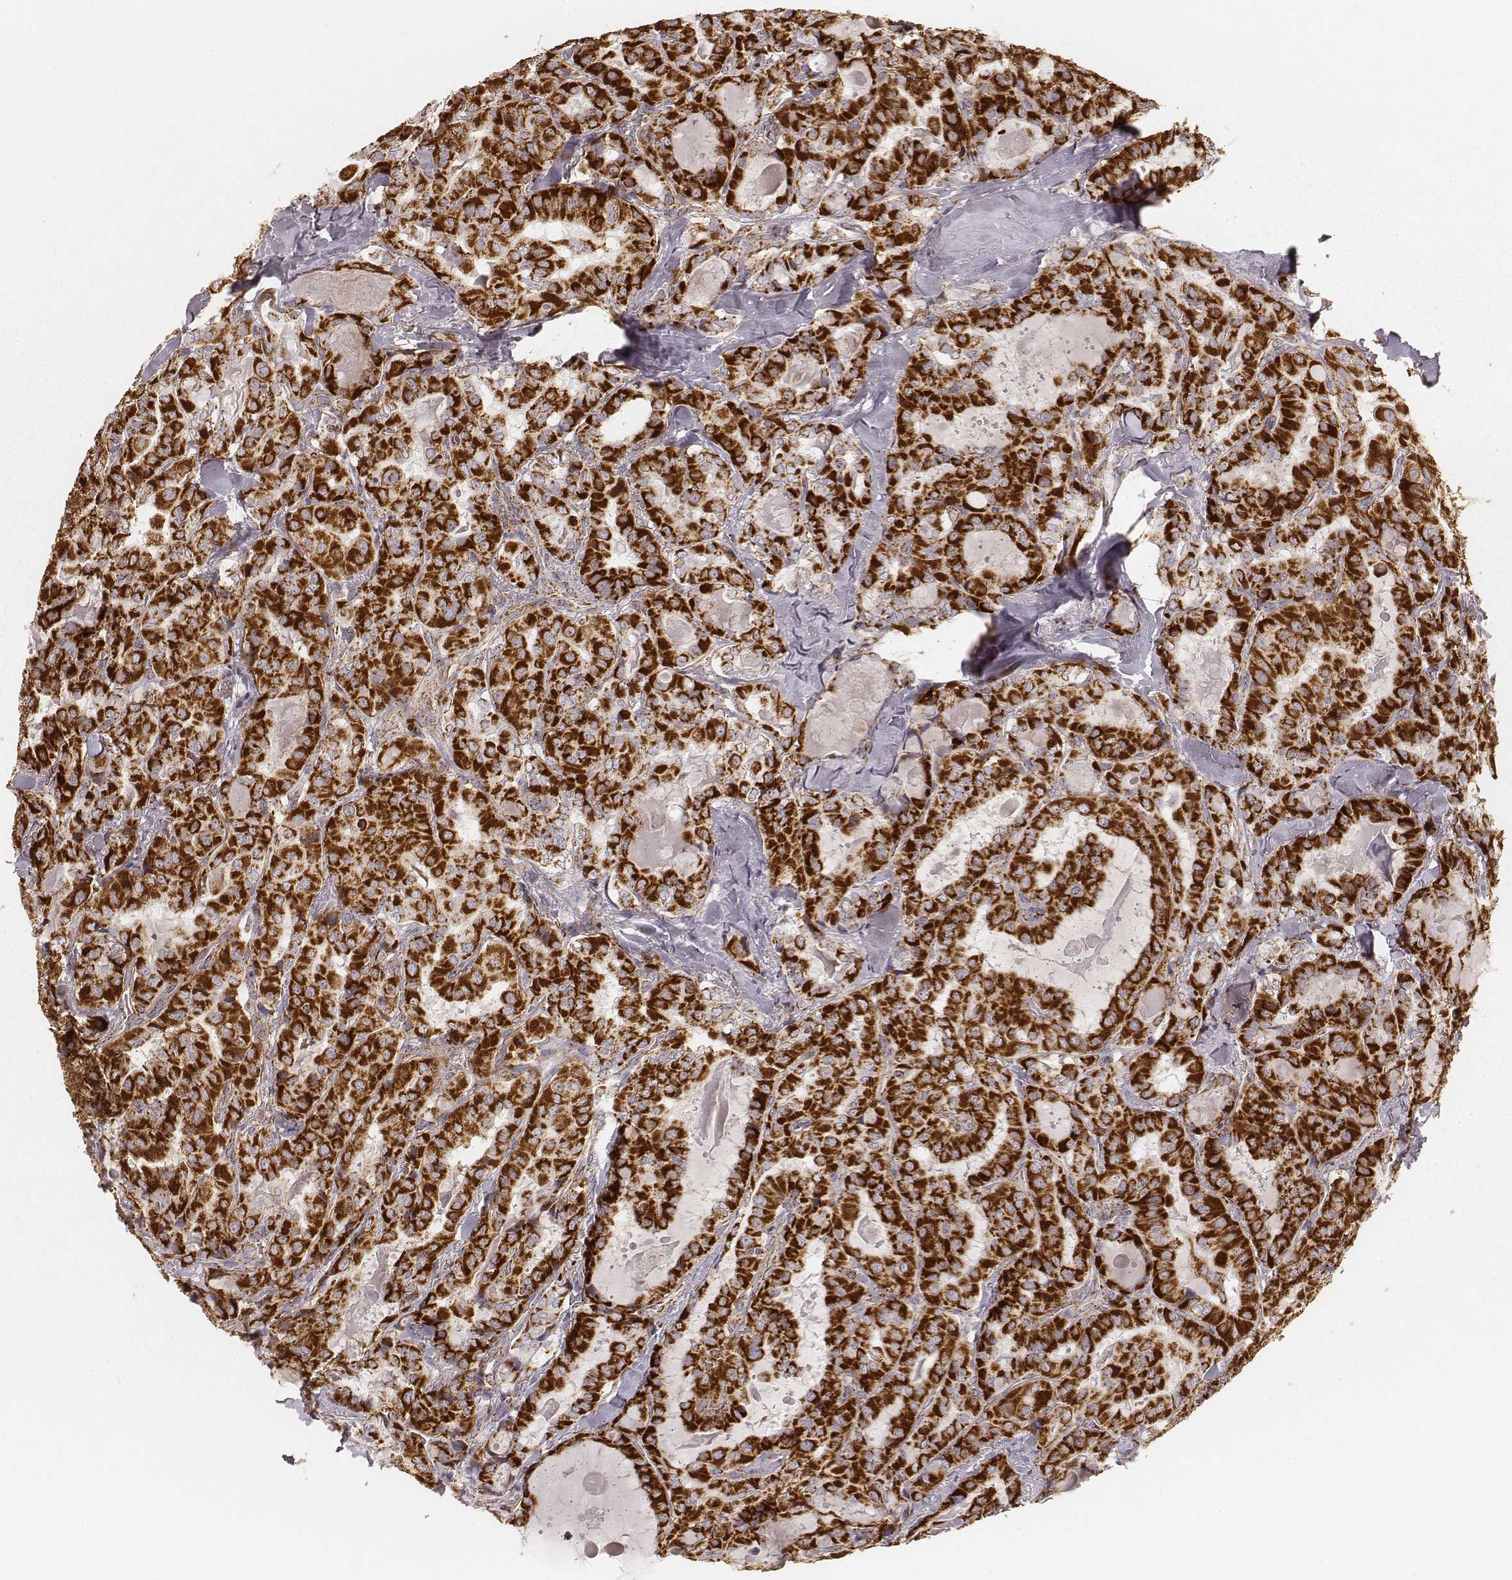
{"staining": {"intensity": "strong", "quantity": ">75%", "location": "cytoplasmic/membranous"}, "tissue": "thyroid cancer", "cell_type": "Tumor cells", "image_type": "cancer", "snomed": [{"axis": "morphology", "description": "Papillary adenocarcinoma, NOS"}, {"axis": "topography", "description": "Thyroid gland"}], "caption": "Protein expression analysis of thyroid cancer (papillary adenocarcinoma) shows strong cytoplasmic/membranous staining in about >75% of tumor cells. (DAB (3,3'-diaminobenzidine) = brown stain, brightfield microscopy at high magnification).", "gene": "CS", "patient": {"sex": "female", "age": 41}}